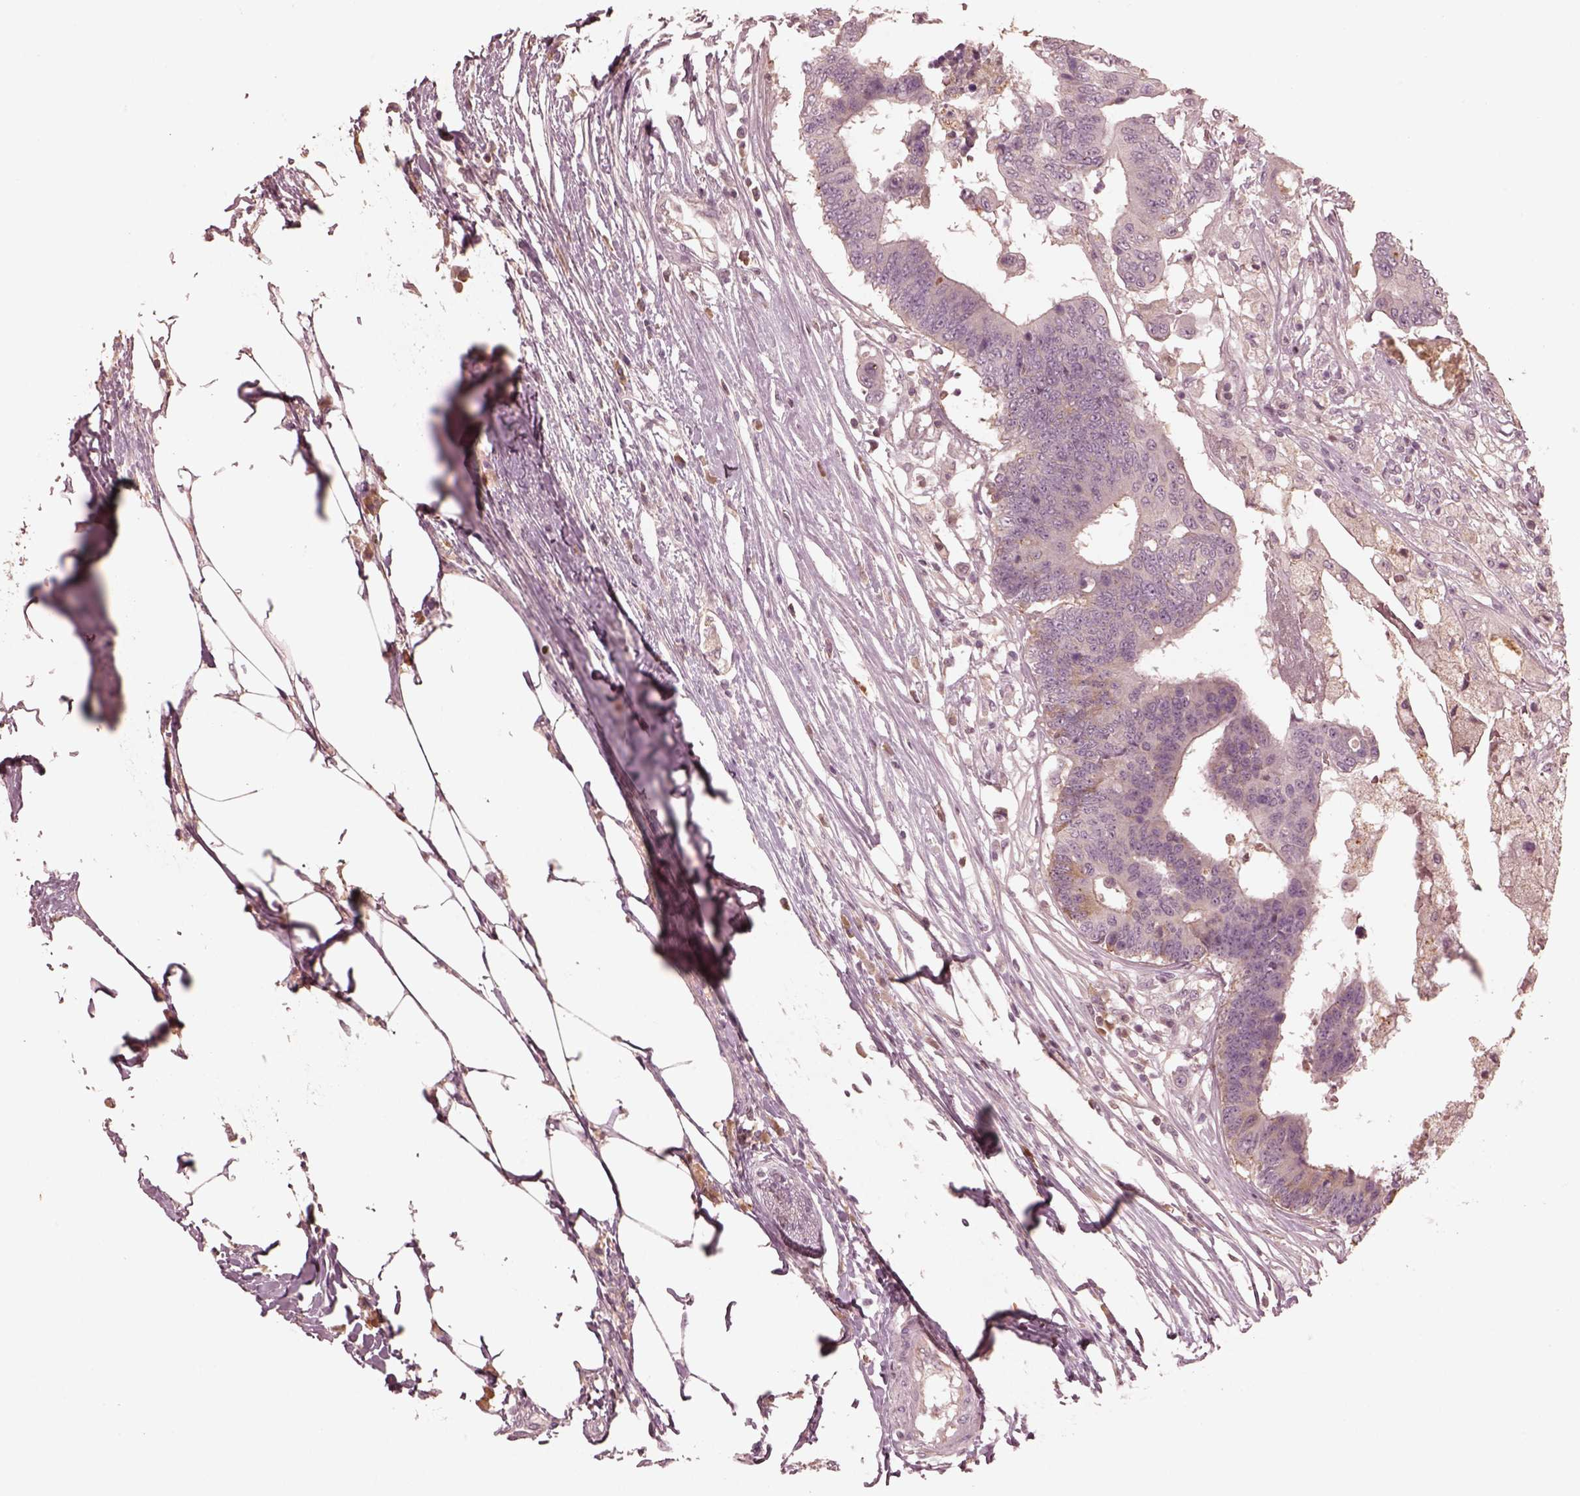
{"staining": {"intensity": "negative", "quantity": "none", "location": "none"}, "tissue": "colorectal cancer", "cell_type": "Tumor cells", "image_type": "cancer", "snomed": [{"axis": "morphology", "description": "Adenocarcinoma, NOS"}, {"axis": "topography", "description": "Colon"}], "caption": "Colorectal cancer (adenocarcinoma) stained for a protein using immunohistochemistry reveals no staining tumor cells.", "gene": "VWA5B1", "patient": {"sex": "female", "age": 48}}